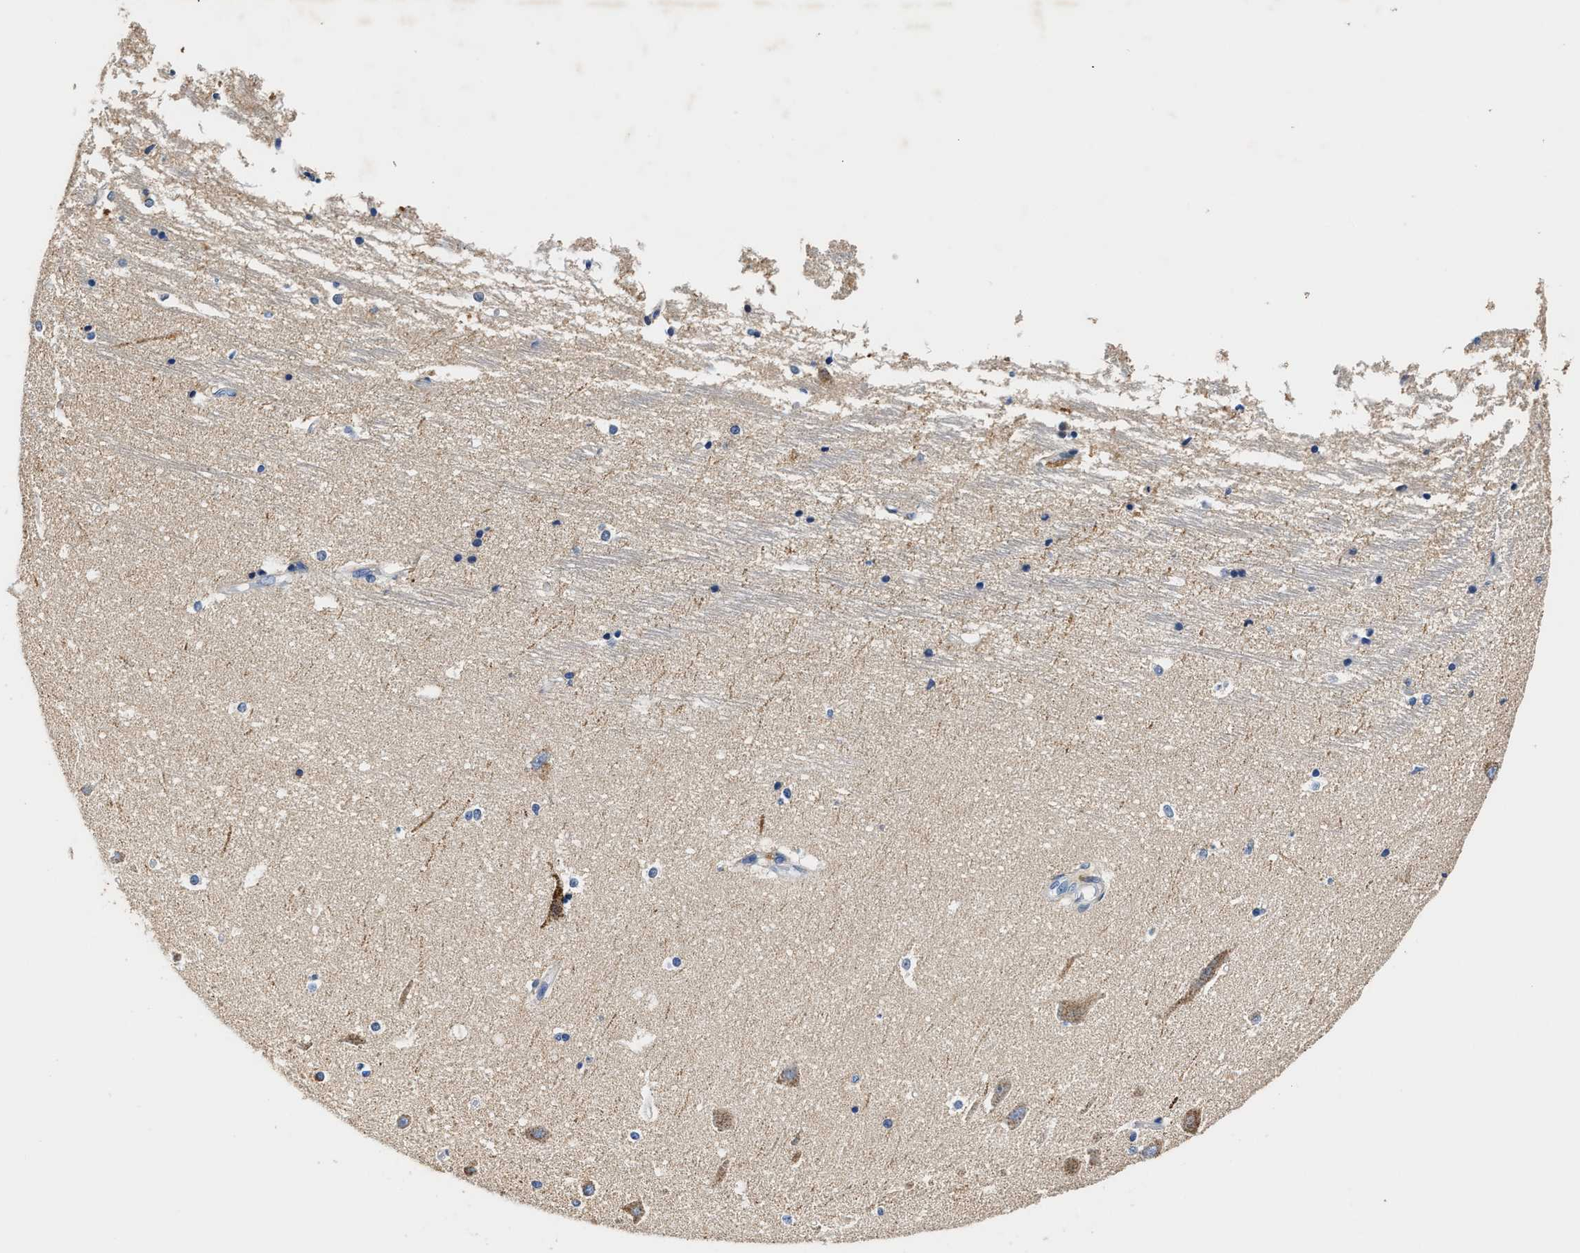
{"staining": {"intensity": "weak", "quantity": "<25%", "location": "cytoplasmic/membranous"}, "tissue": "hippocampus", "cell_type": "Glial cells", "image_type": "normal", "snomed": [{"axis": "morphology", "description": "Normal tissue, NOS"}, {"axis": "topography", "description": "Hippocampus"}], "caption": "A micrograph of hippocampus stained for a protein shows no brown staining in glial cells. Nuclei are stained in blue.", "gene": "TUT7", "patient": {"sex": "male", "age": 45}}